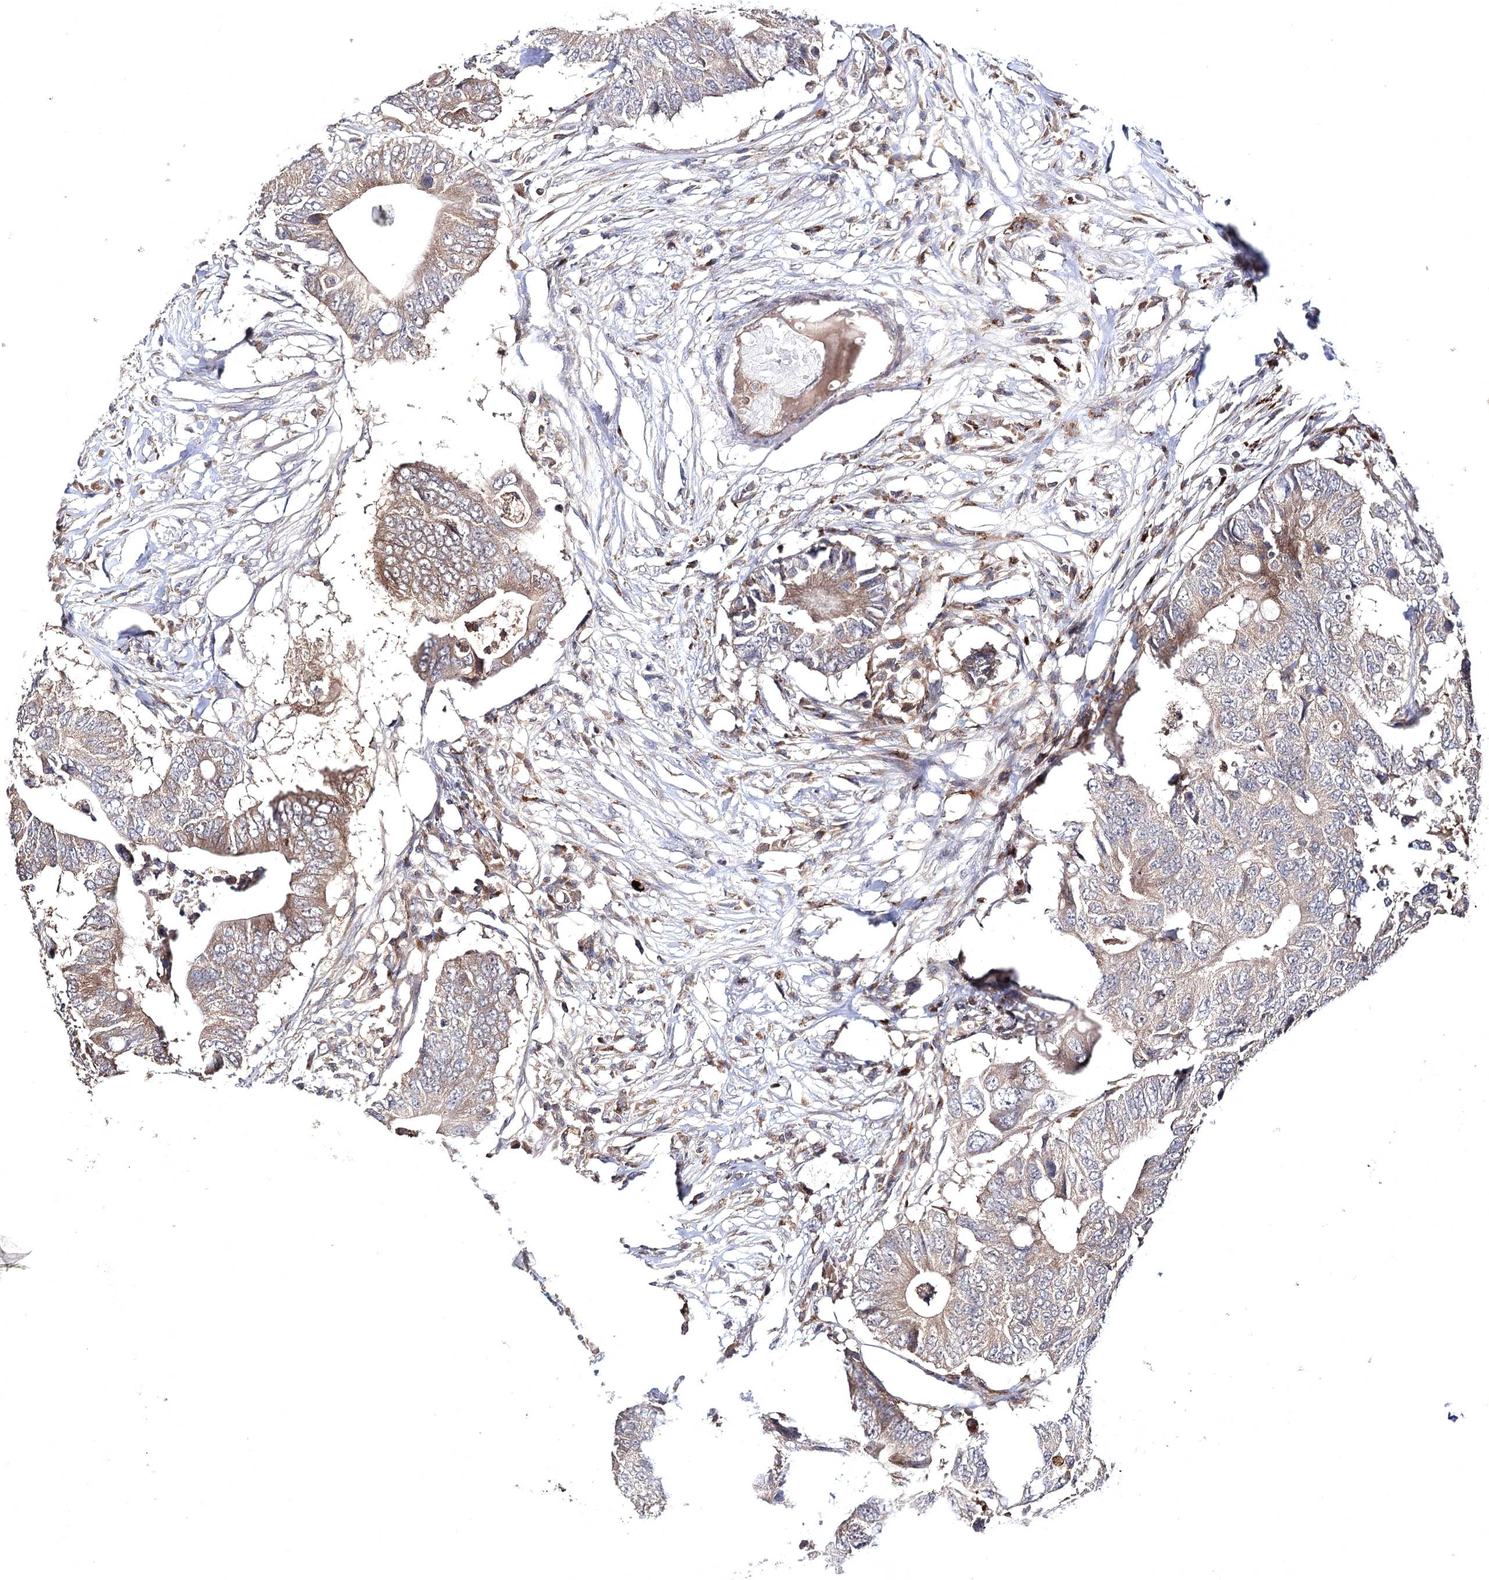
{"staining": {"intensity": "moderate", "quantity": ">75%", "location": "cytoplasmic/membranous"}, "tissue": "colorectal cancer", "cell_type": "Tumor cells", "image_type": "cancer", "snomed": [{"axis": "morphology", "description": "Adenocarcinoma, NOS"}, {"axis": "topography", "description": "Colon"}], "caption": "Human adenocarcinoma (colorectal) stained for a protein (brown) exhibits moderate cytoplasmic/membranous positive positivity in approximately >75% of tumor cells.", "gene": "BCR", "patient": {"sex": "male", "age": 71}}